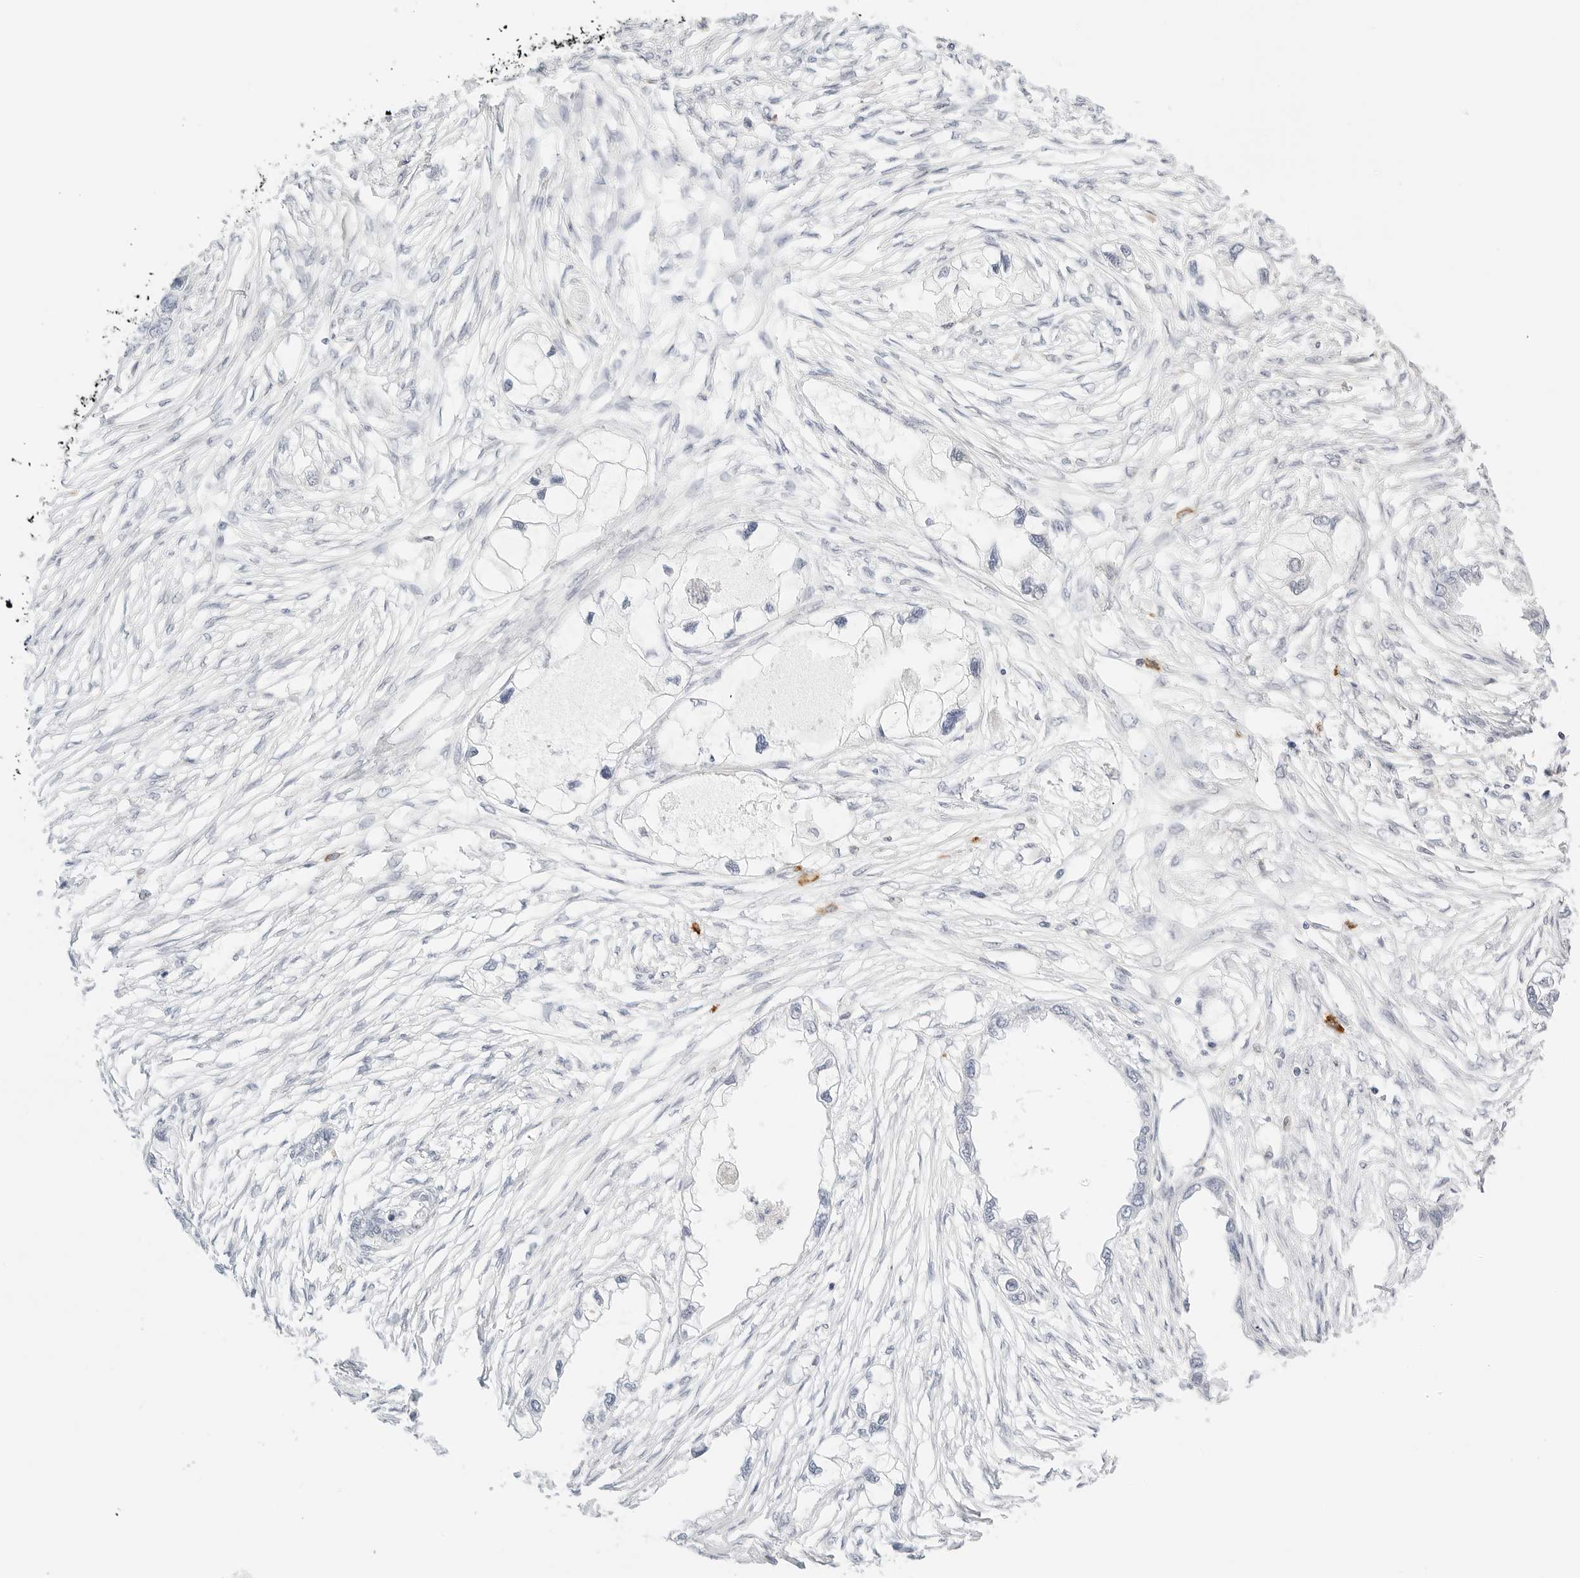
{"staining": {"intensity": "negative", "quantity": "none", "location": "none"}, "tissue": "endometrial cancer", "cell_type": "Tumor cells", "image_type": "cancer", "snomed": [{"axis": "morphology", "description": "Adenocarcinoma, NOS"}, {"axis": "morphology", "description": "Adenocarcinoma, metastatic, NOS"}, {"axis": "topography", "description": "Adipose tissue"}, {"axis": "topography", "description": "Endometrium"}], "caption": "This is an IHC image of endometrial cancer. There is no staining in tumor cells.", "gene": "TEKT2", "patient": {"sex": "female", "age": 67}}